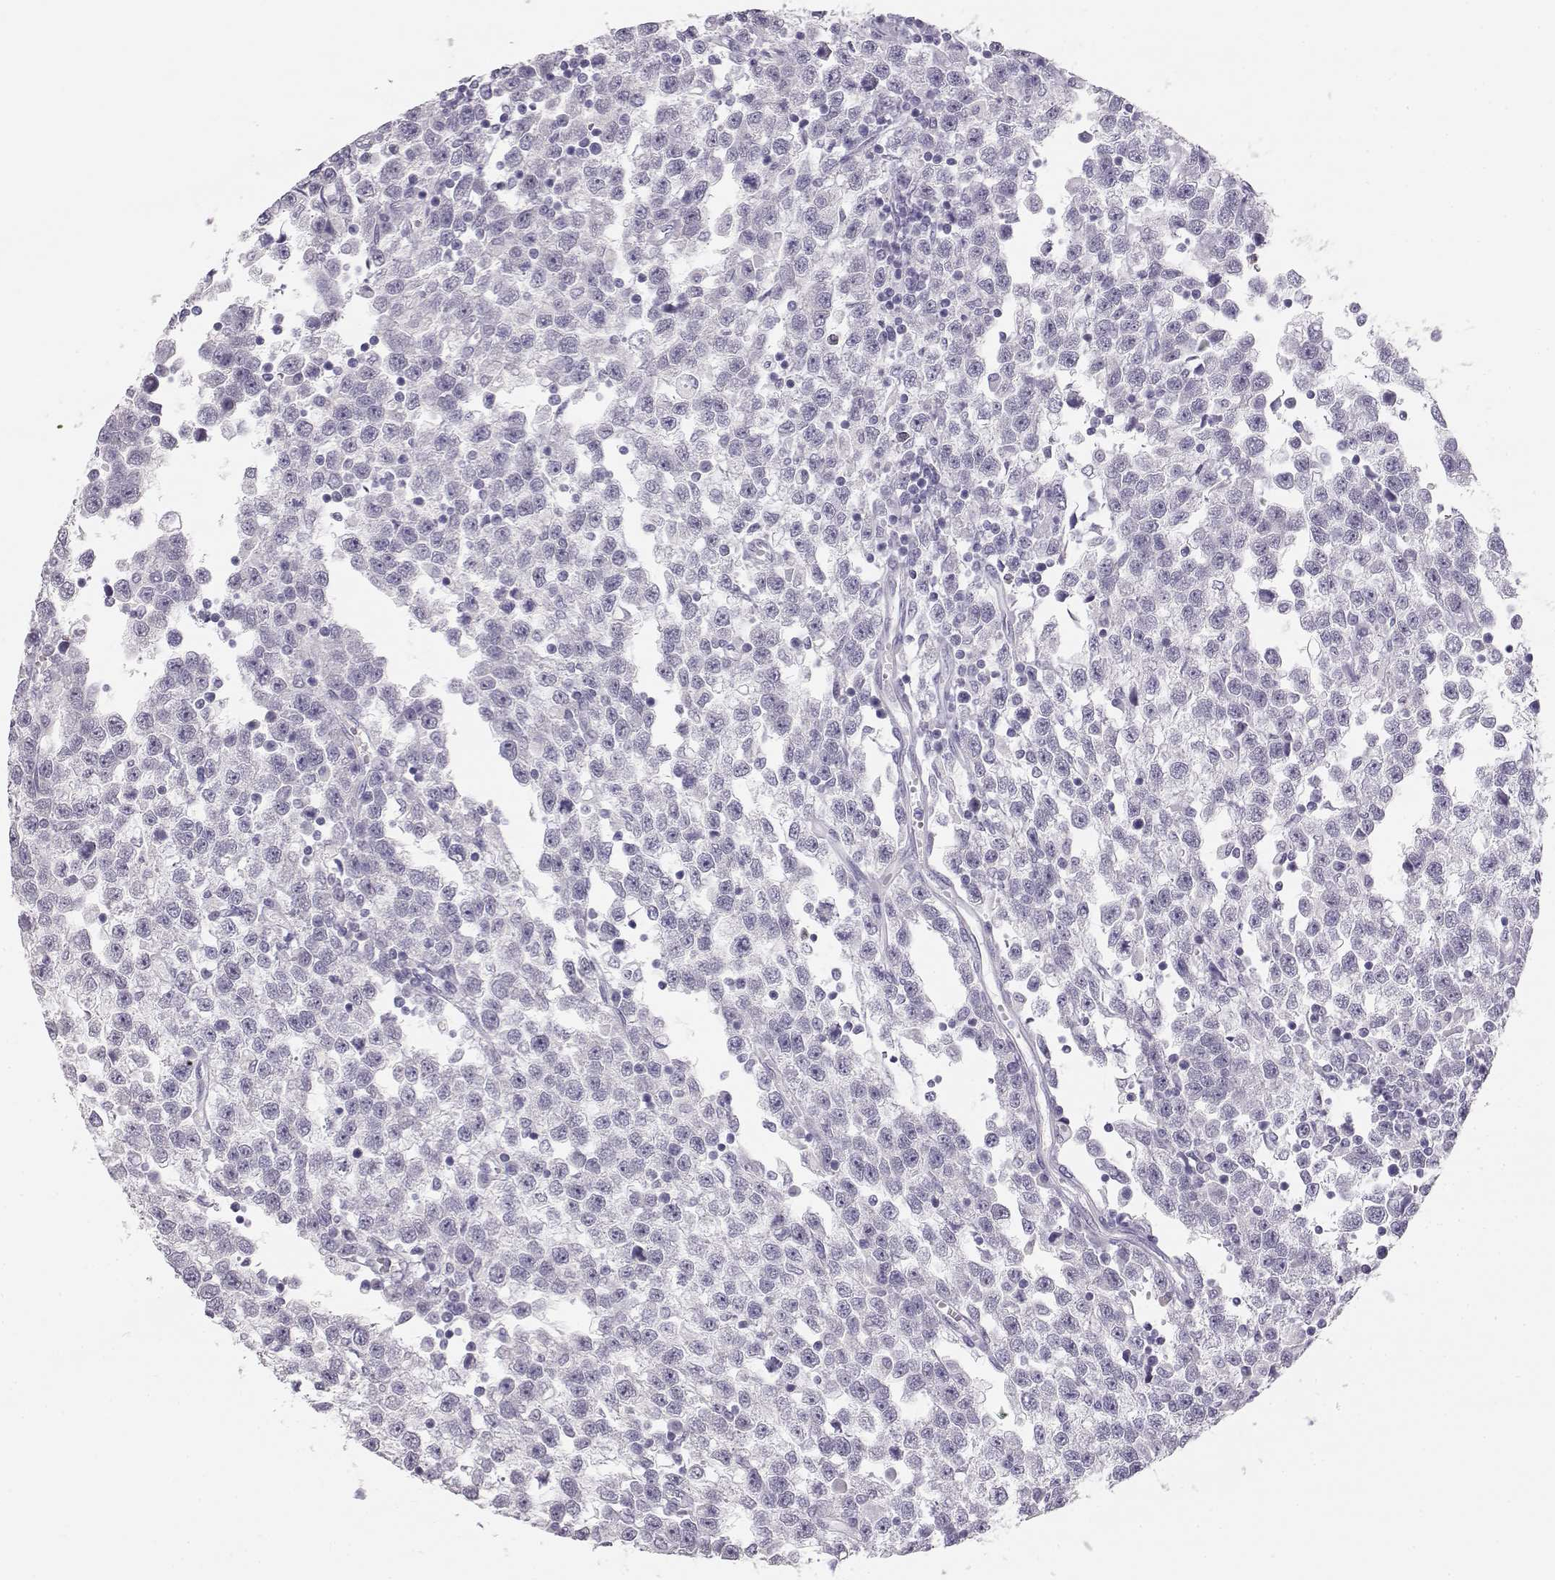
{"staining": {"intensity": "negative", "quantity": "none", "location": "none"}, "tissue": "testis cancer", "cell_type": "Tumor cells", "image_type": "cancer", "snomed": [{"axis": "morphology", "description": "Seminoma, NOS"}, {"axis": "topography", "description": "Testis"}], "caption": "An image of seminoma (testis) stained for a protein reveals no brown staining in tumor cells.", "gene": "NUTM1", "patient": {"sex": "male", "age": 34}}